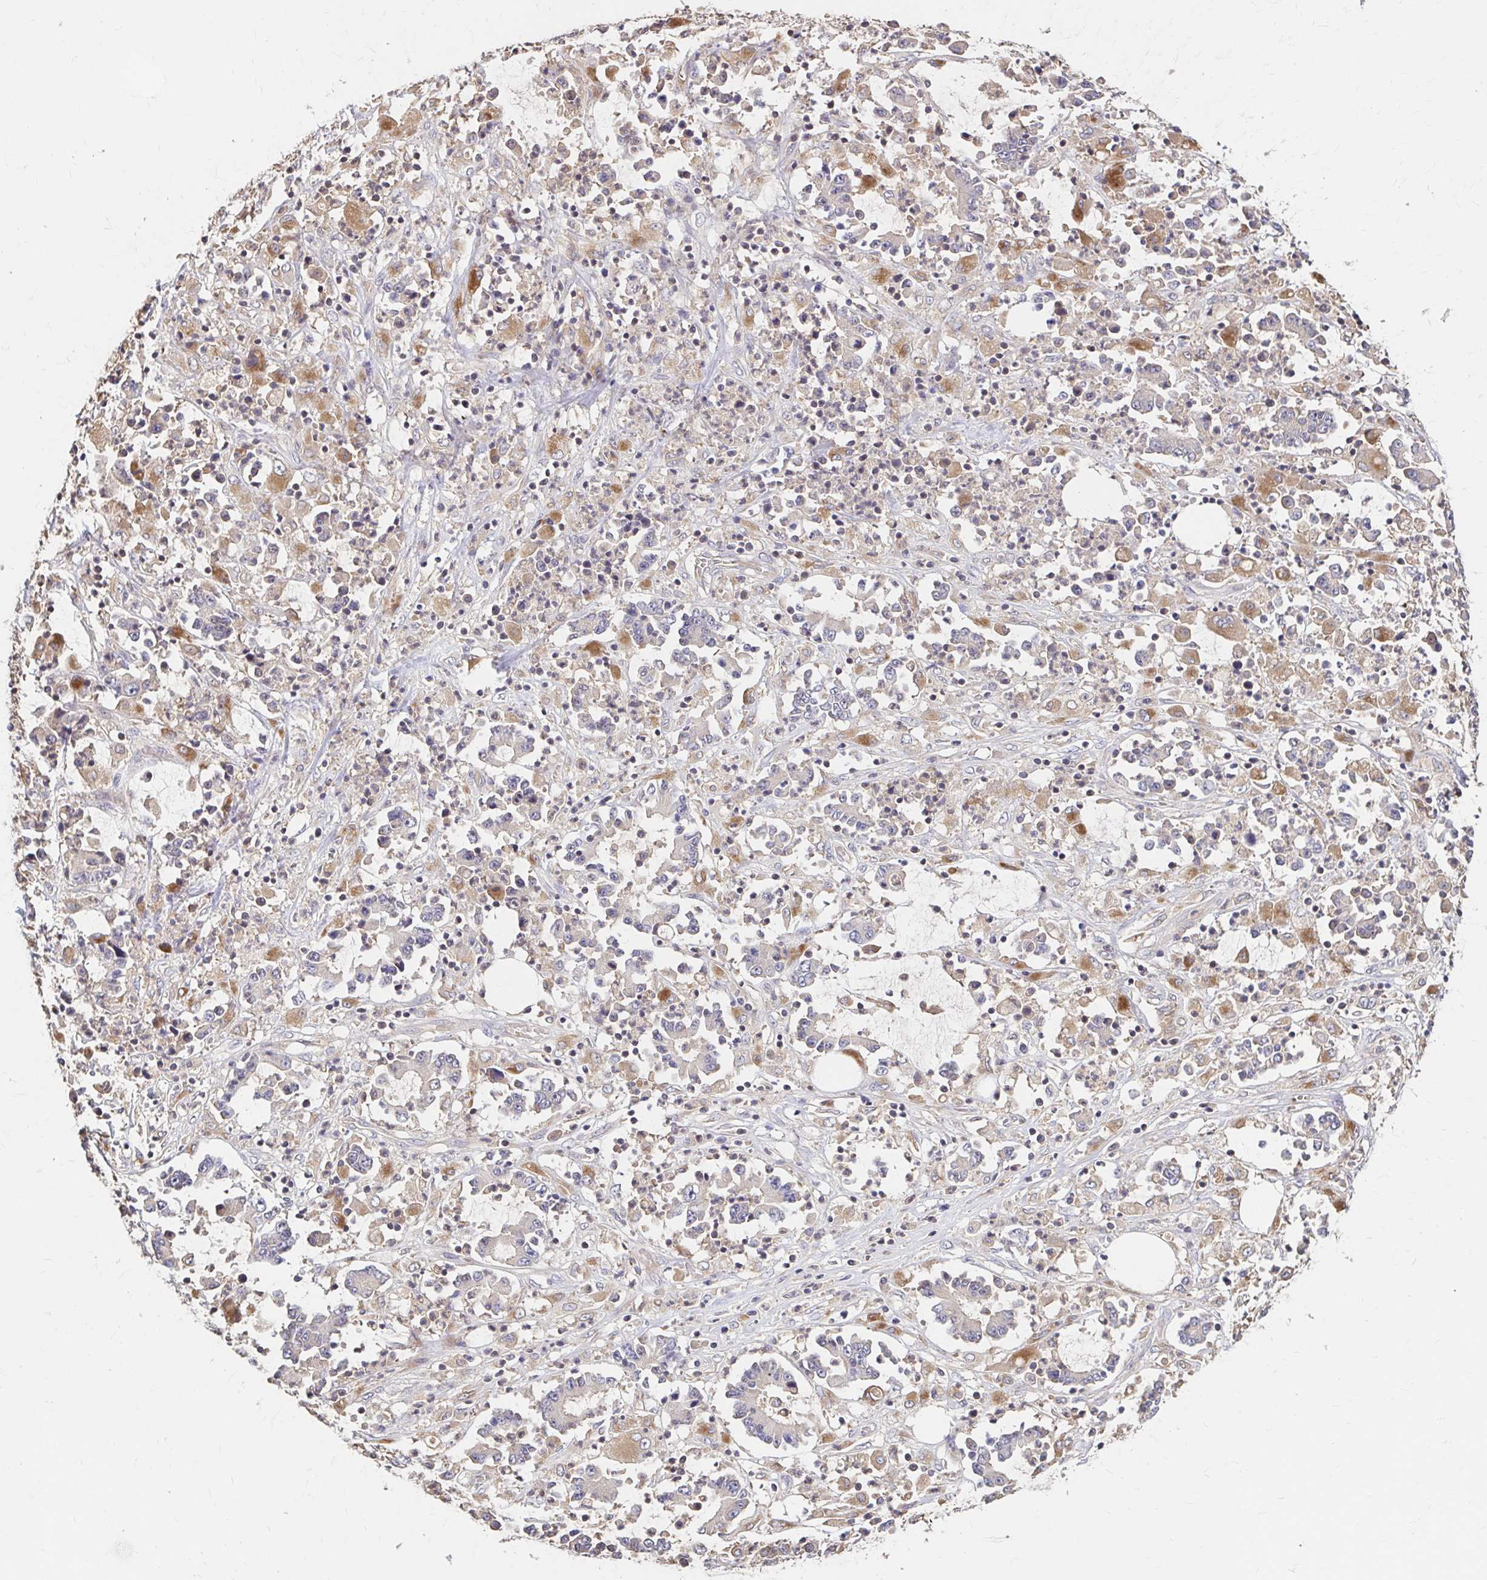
{"staining": {"intensity": "moderate", "quantity": "<25%", "location": "cytoplasmic/membranous"}, "tissue": "stomach cancer", "cell_type": "Tumor cells", "image_type": "cancer", "snomed": [{"axis": "morphology", "description": "Adenocarcinoma, NOS"}, {"axis": "topography", "description": "Stomach, upper"}], "caption": "This histopathology image displays immunohistochemistry (IHC) staining of stomach cancer (adenocarcinoma), with low moderate cytoplasmic/membranous staining in about <25% of tumor cells.", "gene": "HMGCS2", "patient": {"sex": "male", "age": 68}}